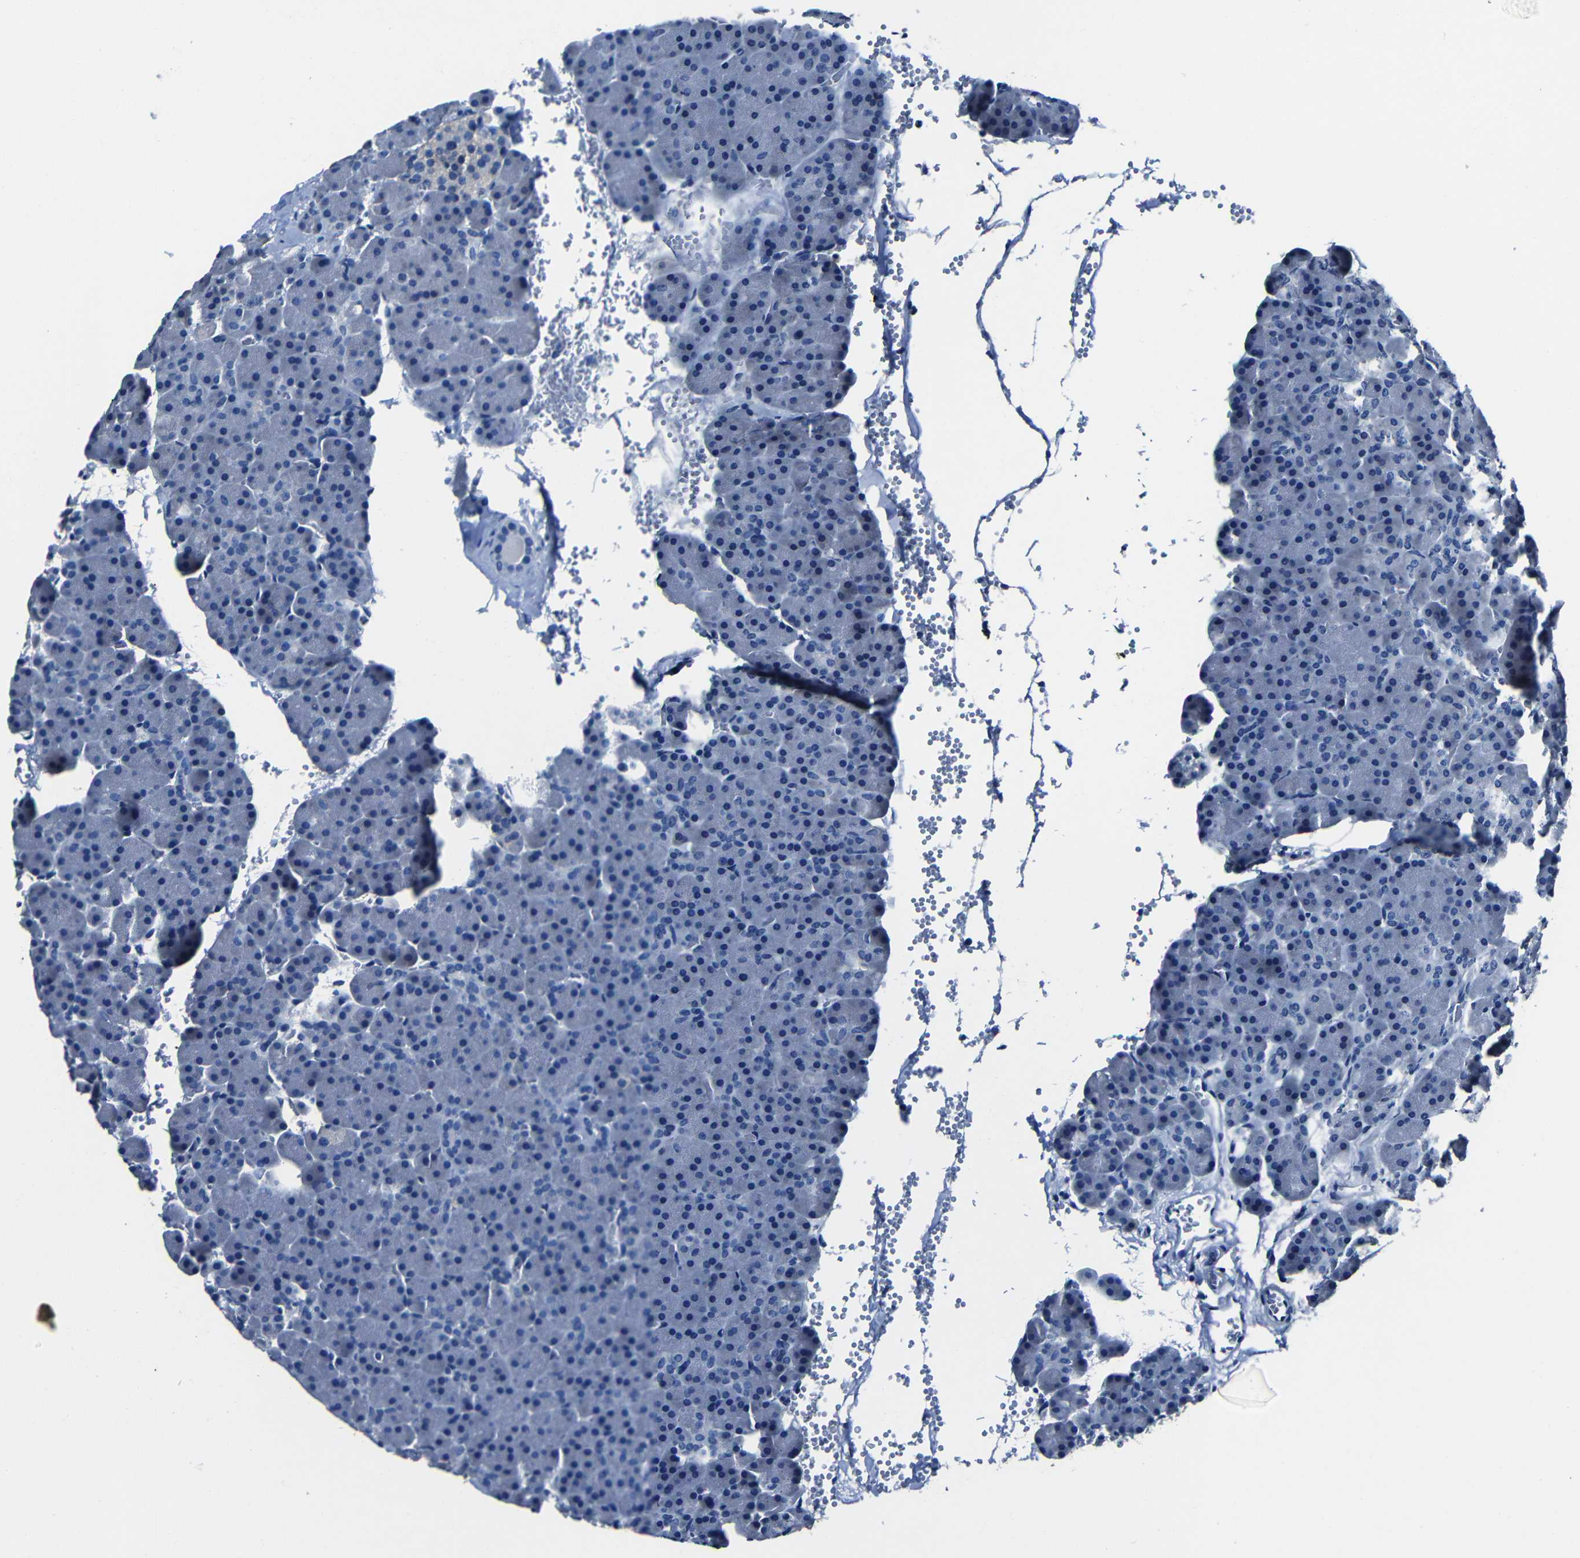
{"staining": {"intensity": "negative", "quantity": "none", "location": "none"}, "tissue": "pancreas", "cell_type": "Exocrine glandular cells", "image_type": "normal", "snomed": [{"axis": "morphology", "description": "Normal tissue, NOS"}, {"axis": "topography", "description": "Pancreas"}], "caption": "This photomicrograph is of benign pancreas stained with immunohistochemistry to label a protein in brown with the nuclei are counter-stained blue. There is no positivity in exocrine glandular cells.", "gene": "NCMAP", "patient": {"sex": "female", "age": 35}}